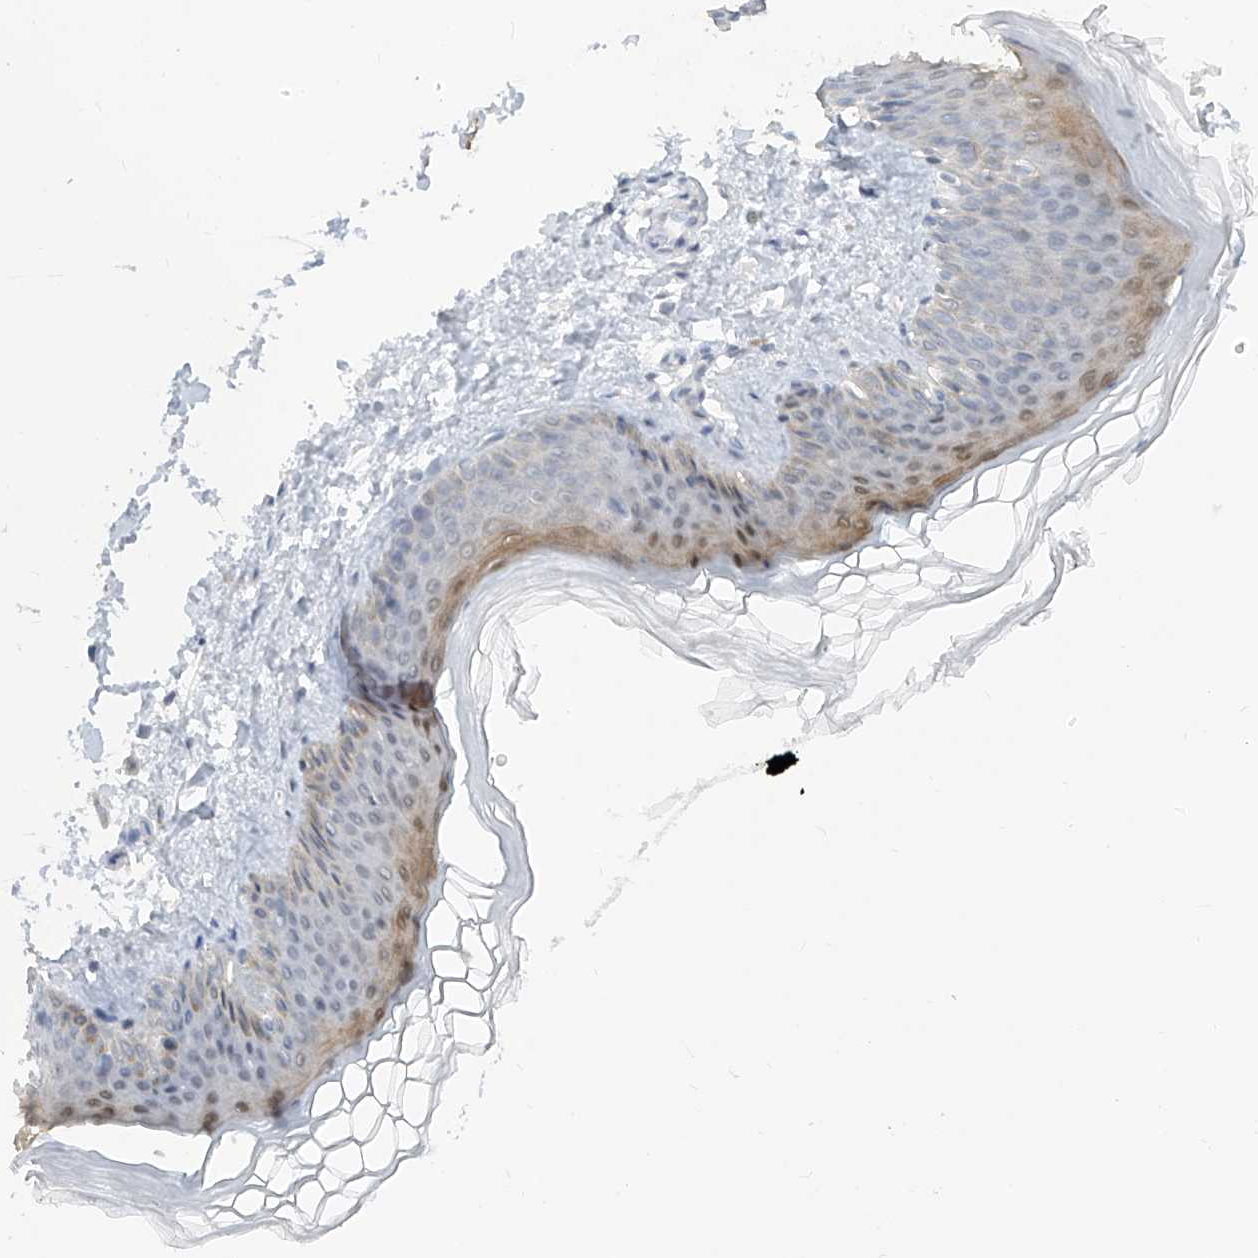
{"staining": {"intensity": "negative", "quantity": "none", "location": "none"}, "tissue": "skin", "cell_type": "Fibroblasts", "image_type": "normal", "snomed": [{"axis": "morphology", "description": "Normal tissue, NOS"}, {"axis": "topography", "description": "Skin"}], "caption": "This is a histopathology image of immunohistochemistry staining of normal skin, which shows no expression in fibroblasts. Brightfield microscopy of IHC stained with DAB (brown) and hematoxylin (blue), captured at high magnification.", "gene": "METAP1D", "patient": {"sex": "female", "age": 27}}